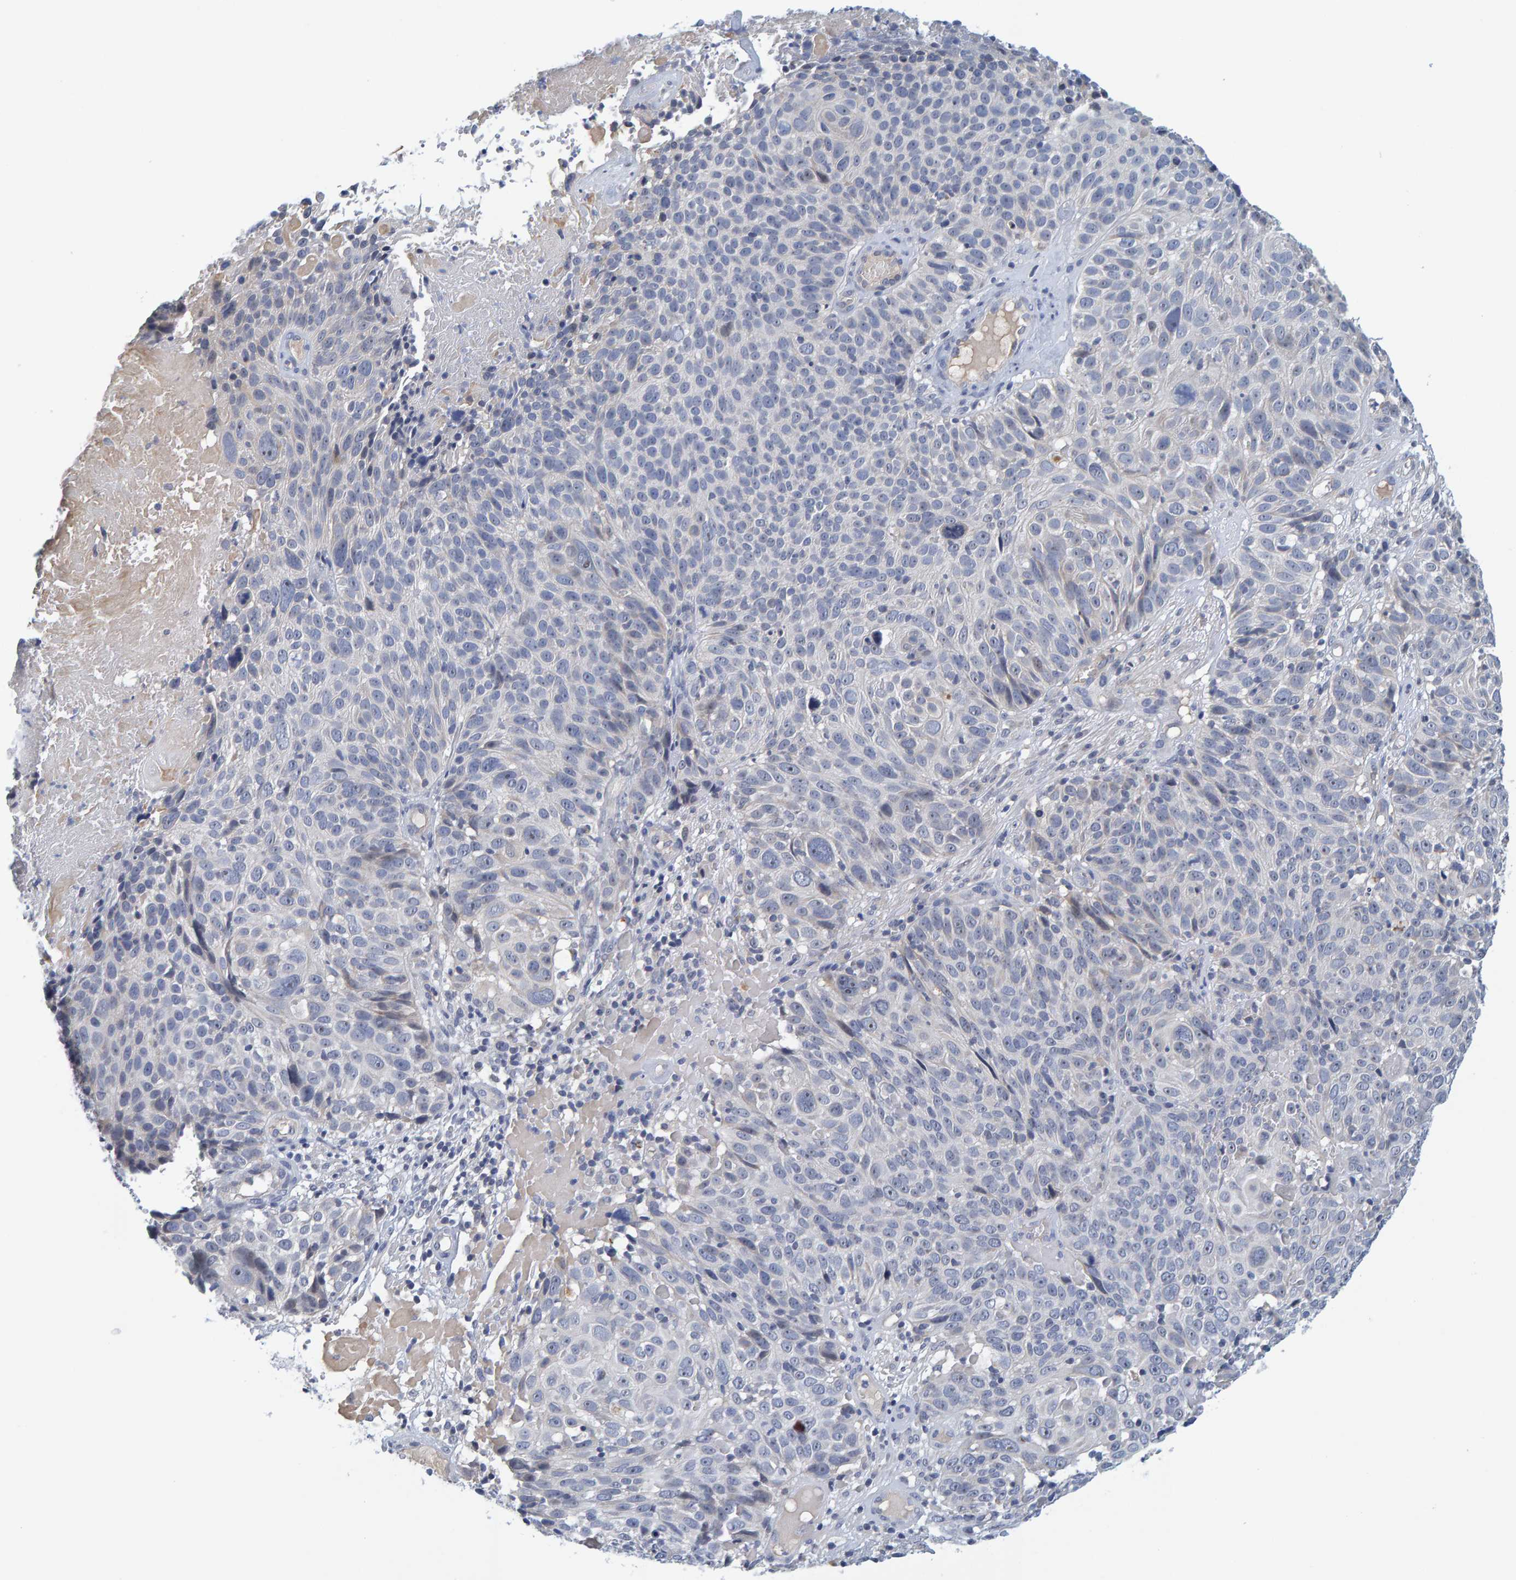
{"staining": {"intensity": "weak", "quantity": "<25%", "location": "nuclear"}, "tissue": "cervical cancer", "cell_type": "Tumor cells", "image_type": "cancer", "snomed": [{"axis": "morphology", "description": "Squamous cell carcinoma, NOS"}, {"axis": "topography", "description": "Cervix"}], "caption": "Tumor cells are negative for protein expression in human cervical cancer (squamous cell carcinoma).", "gene": "ZNF77", "patient": {"sex": "female", "age": 74}}